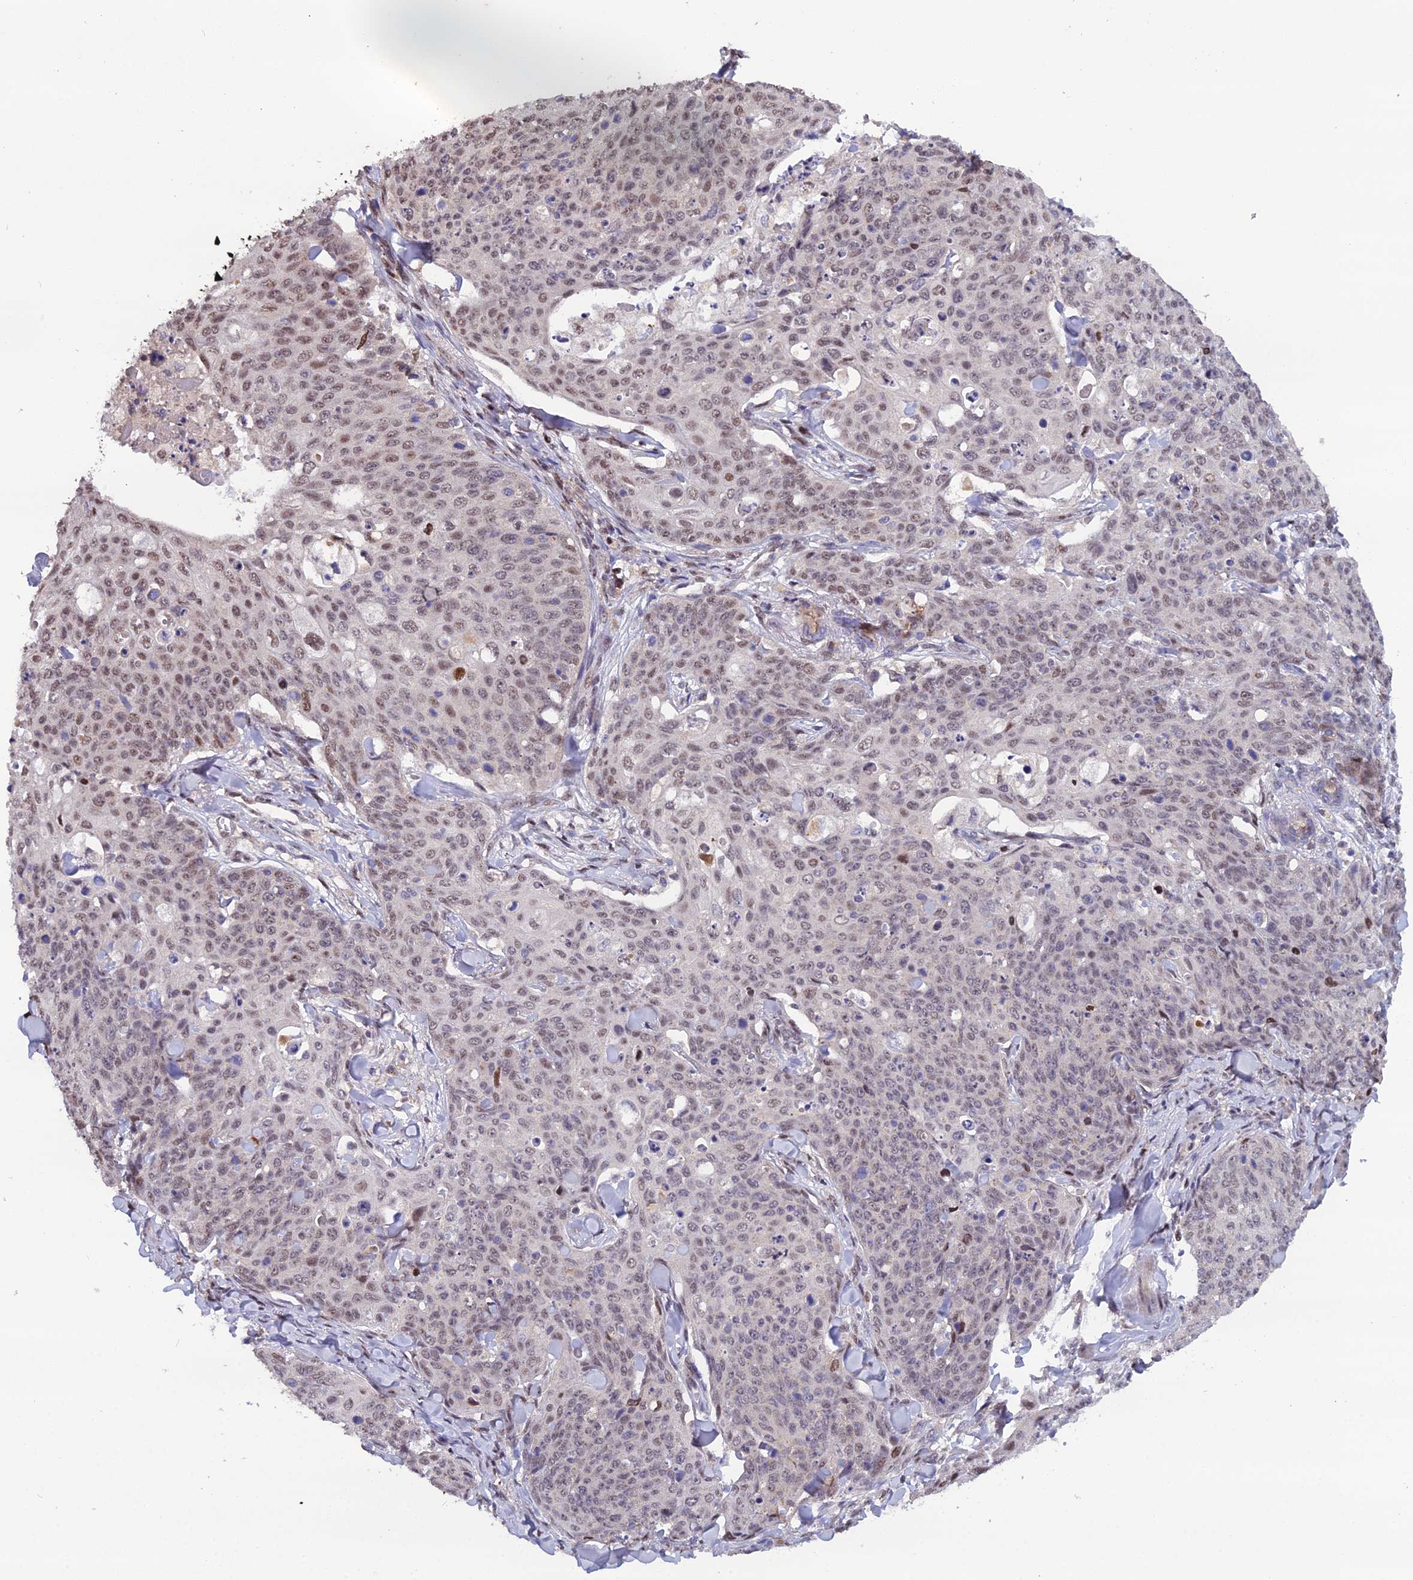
{"staining": {"intensity": "weak", "quantity": "25%-75%", "location": "nuclear"}, "tissue": "skin cancer", "cell_type": "Tumor cells", "image_type": "cancer", "snomed": [{"axis": "morphology", "description": "Squamous cell carcinoma, NOS"}, {"axis": "topography", "description": "Skin"}, {"axis": "topography", "description": "Vulva"}], "caption": "This image reveals immunohistochemistry (IHC) staining of skin cancer, with low weak nuclear expression in about 25%-75% of tumor cells.", "gene": "ARL2", "patient": {"sex": "female", "age": 85}}